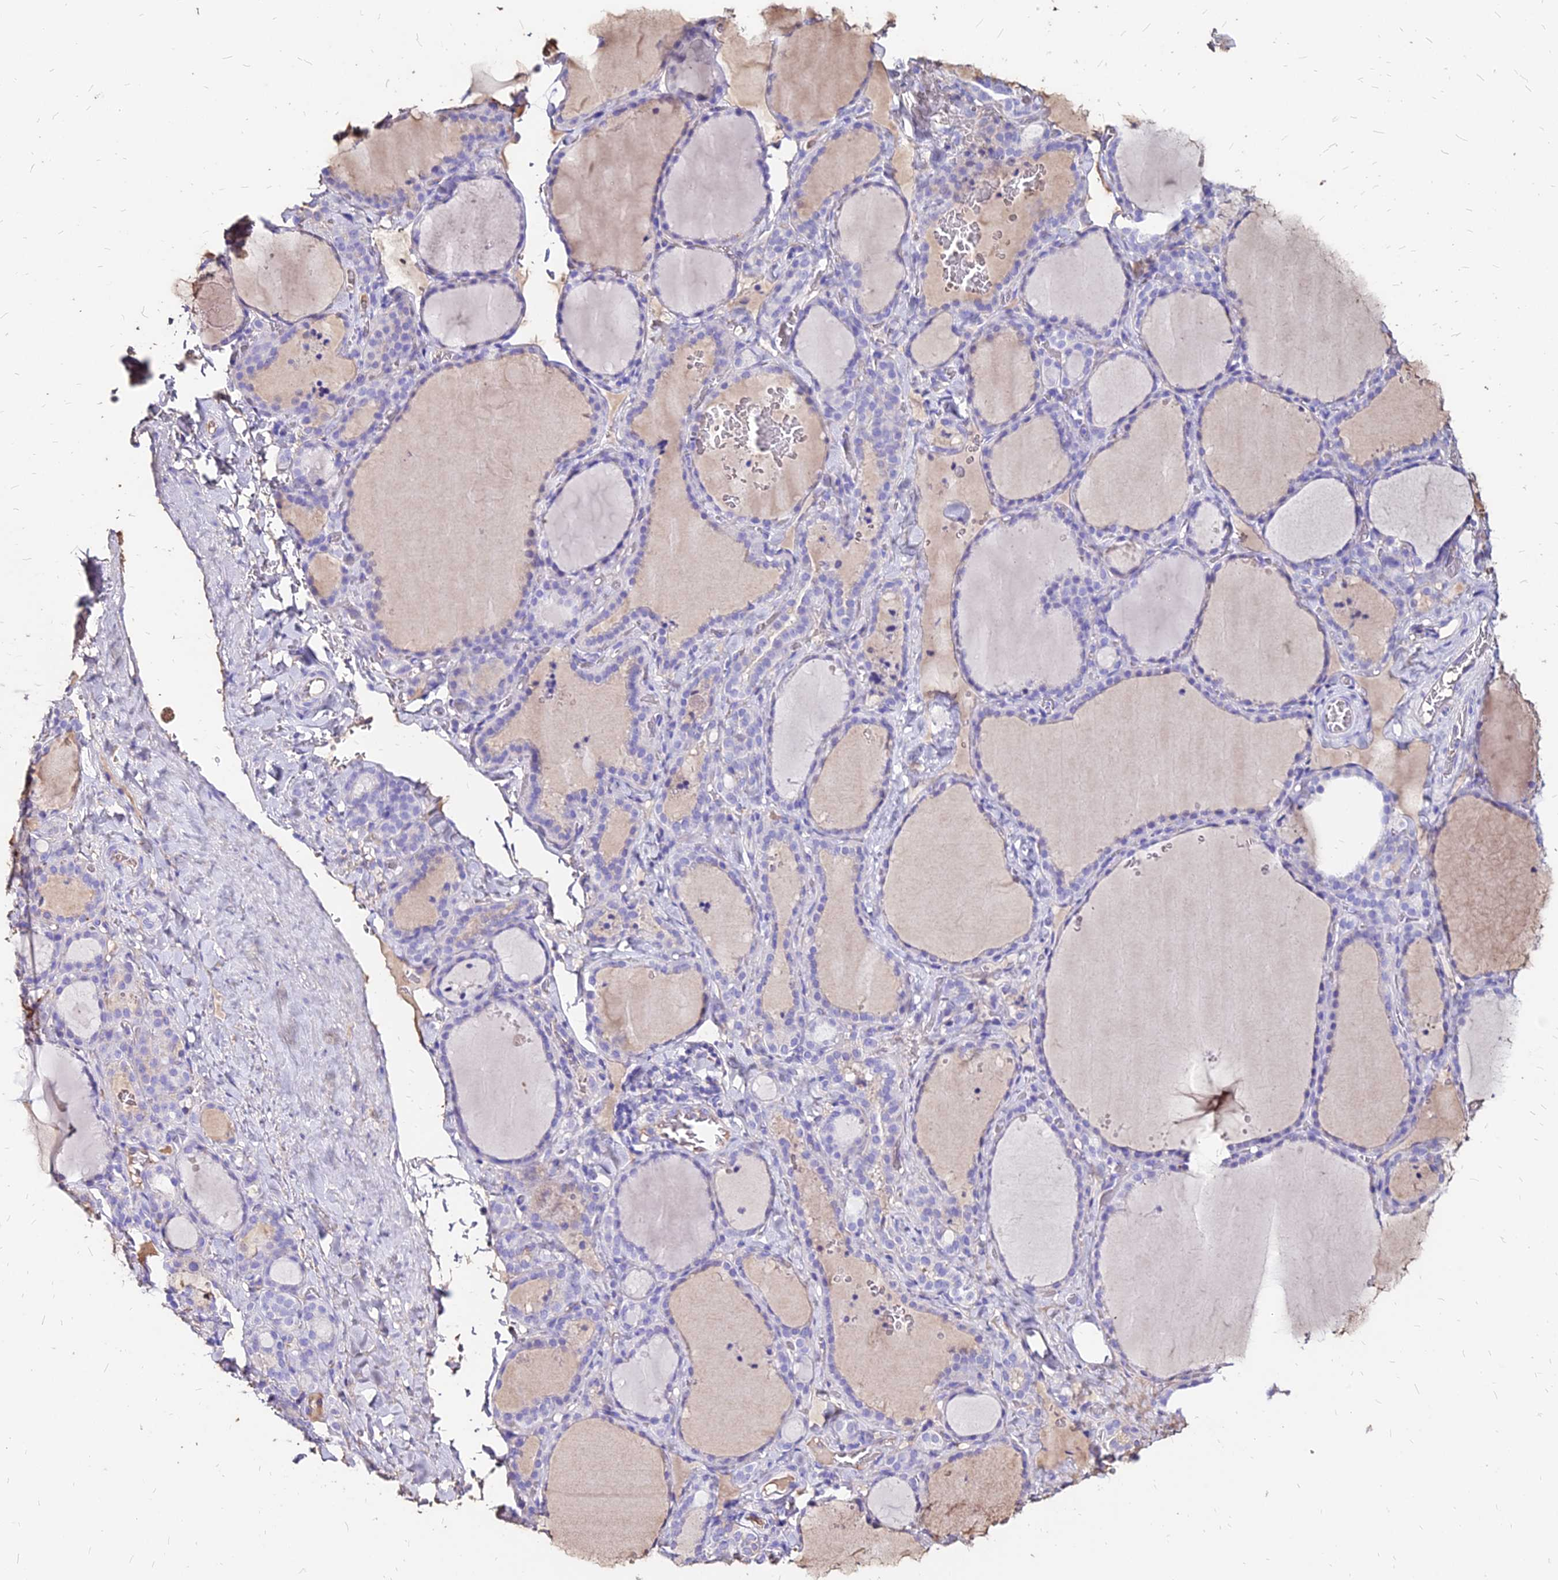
{"staining": {"intensity": "negative", "quantity": "none", "location": "none"}, "tissue": "thyroid gland", "cell_type": "Glandular cells", "image_type": "normal", "snomed": [{"axis": "morphology", "description": "Normal tissue, NOS"}, {"axis": "topography", "description": "Thyroid gland"}], "caption": "High power microscopy micrograph of an immunohistochemistry (IHC) photomicrograph of normal thyroid gland, revealing no significant staining in glandular cells.", "gene": "NME5", "patient": {"sex": "female", "age": 22}}